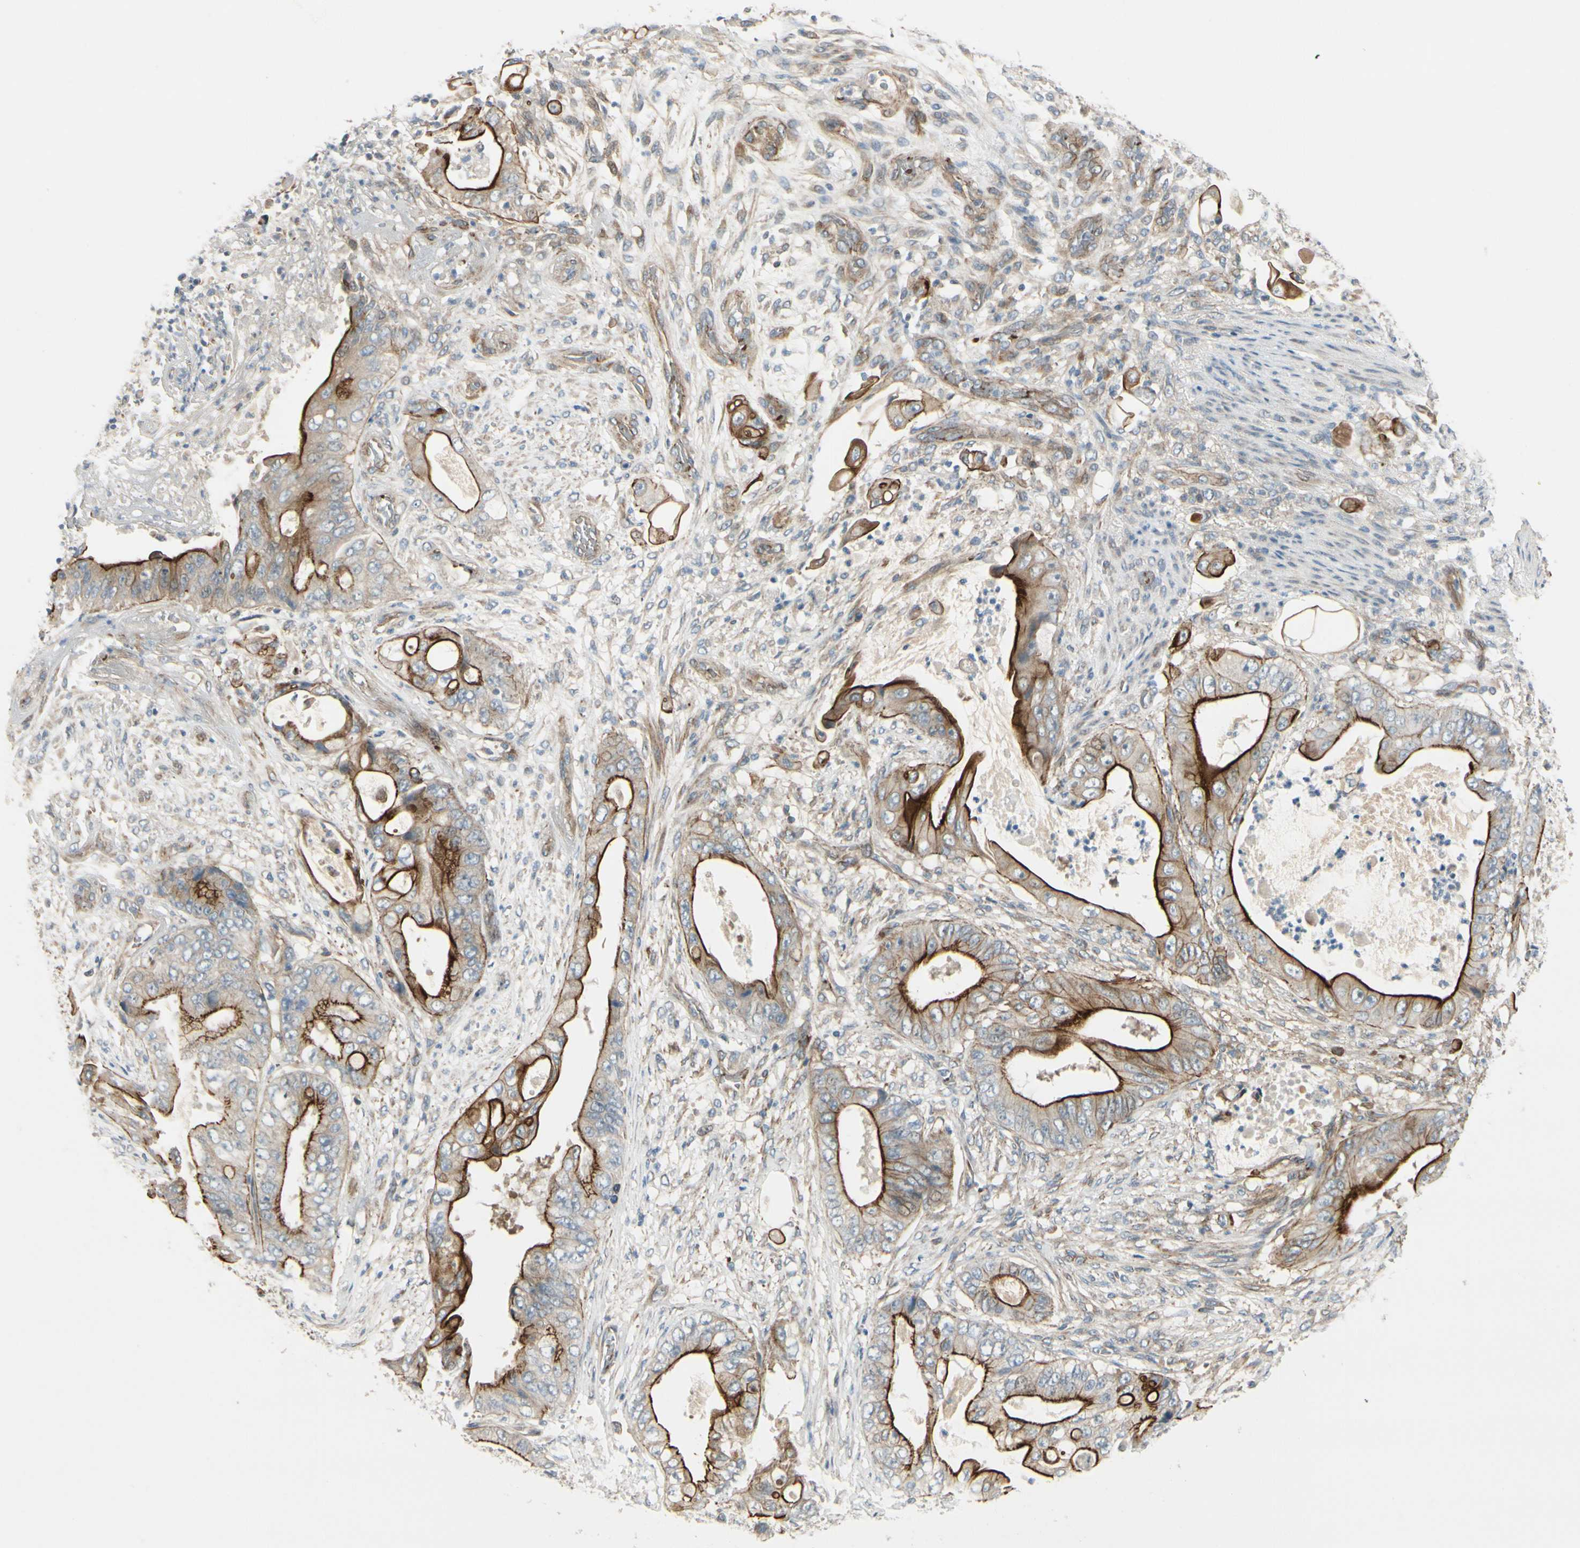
{"staining": {"intensity": "strong", "quantity": ">75%", "location": "cytoplasmic/membranous"}, "tissue": "stomach cancer", "cell_type": "Tumor cells", "image_type": "cancer", "snomed": [{"axis": "morphology", "description": "Adenocarcinoma, NOS"}, {"axis": "topography", "description": "Stomach"}], "caption": "A brown stain shows strong cytoplasmic/membranous positivity of a protein in stomach adenocarcinoma tumor cells.", "gene": "PPP3CB", "patient": {"sex": "female", "age": 73}}